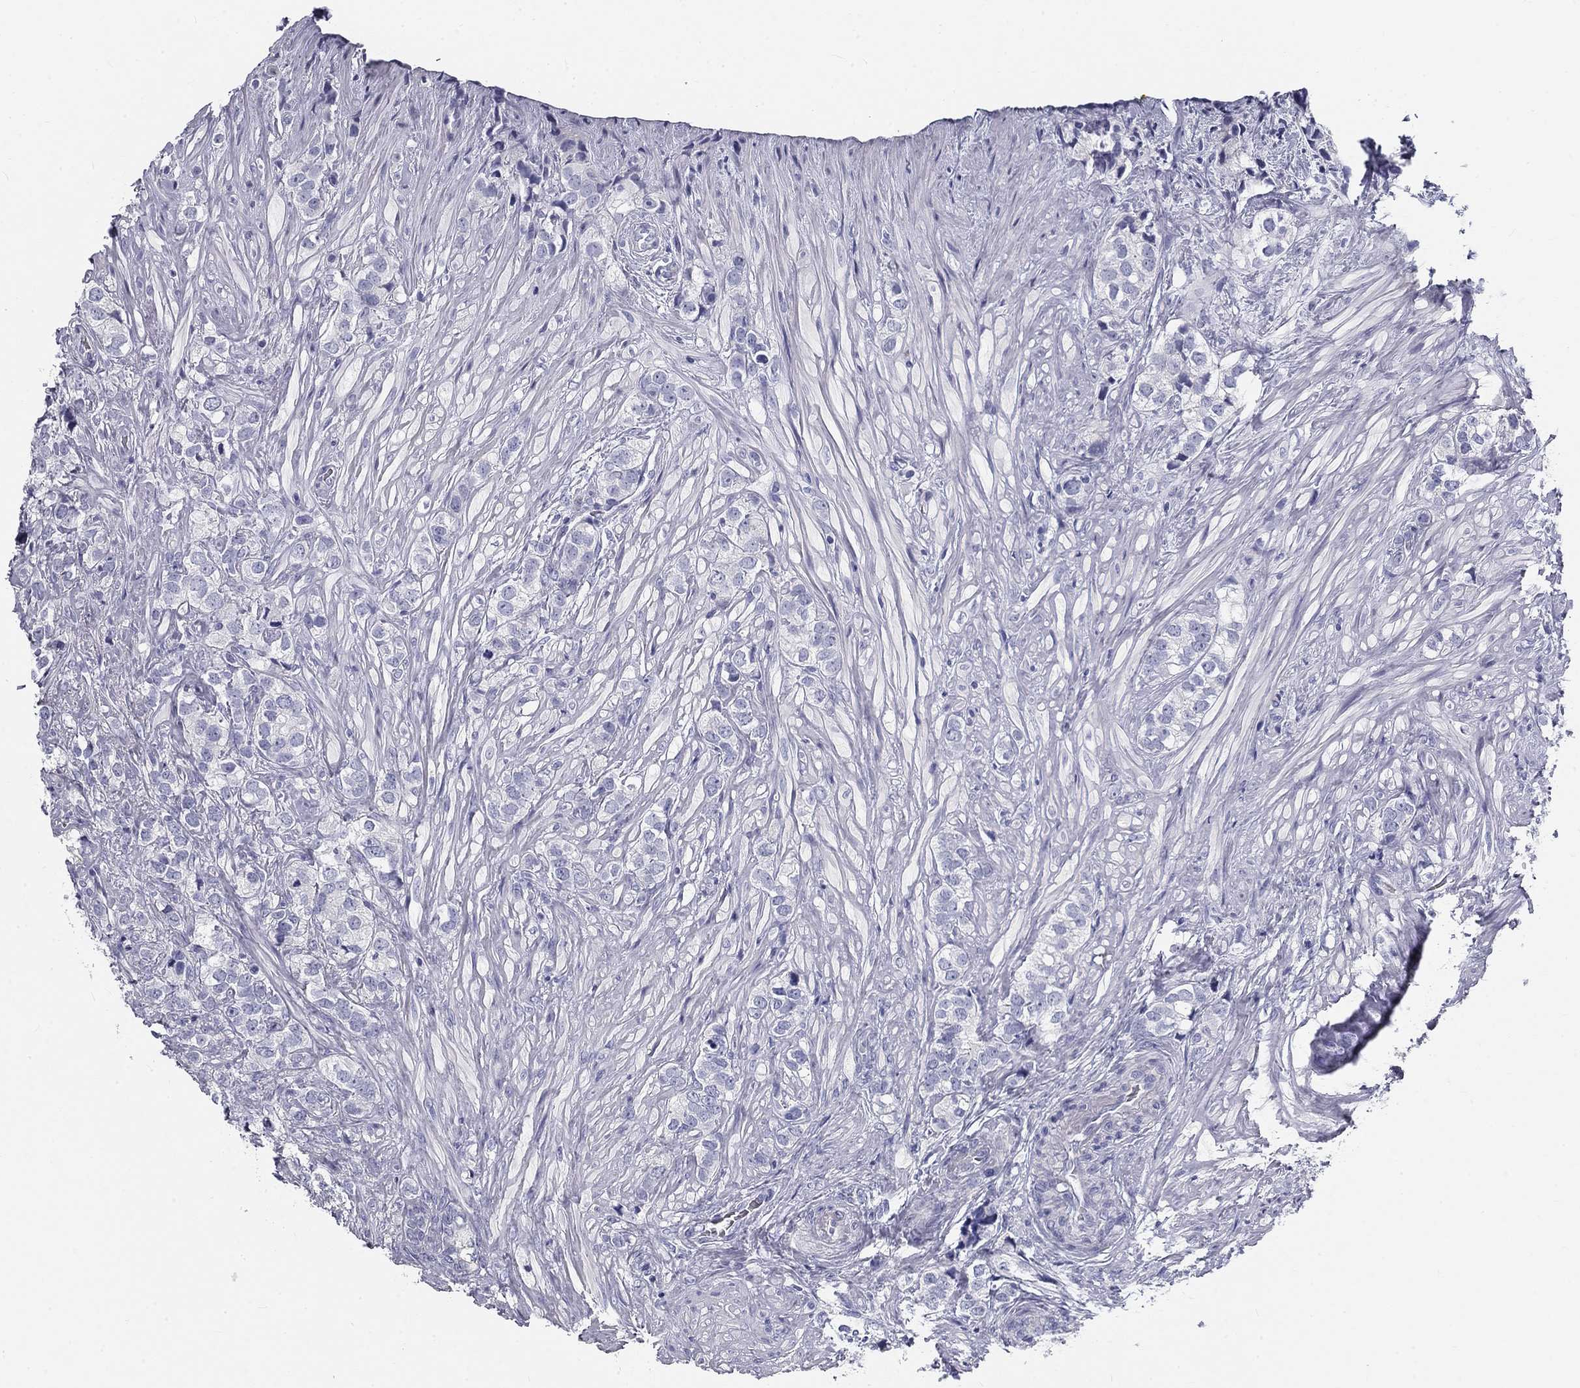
{"staining": {"intensity": "negative", "quantity": "none", "location": "none"}, "tissue": "prostate cancer", "cell_type": "Tumor cells", "image_type": "cancer", "snomed": [{"axis": "morphology", "description": "Adenocarcinoma, NOS"}, {"axis": "topography", "description": "Prostate and seminal vesicle, NOS"}], "caption": "This is a micrograph of IHC staining of adenocarcinoma (prostate), which shows no expression in tumor cells.", "gene": "GALNTL5", "patient": {"sex": "male", "age": 63}}